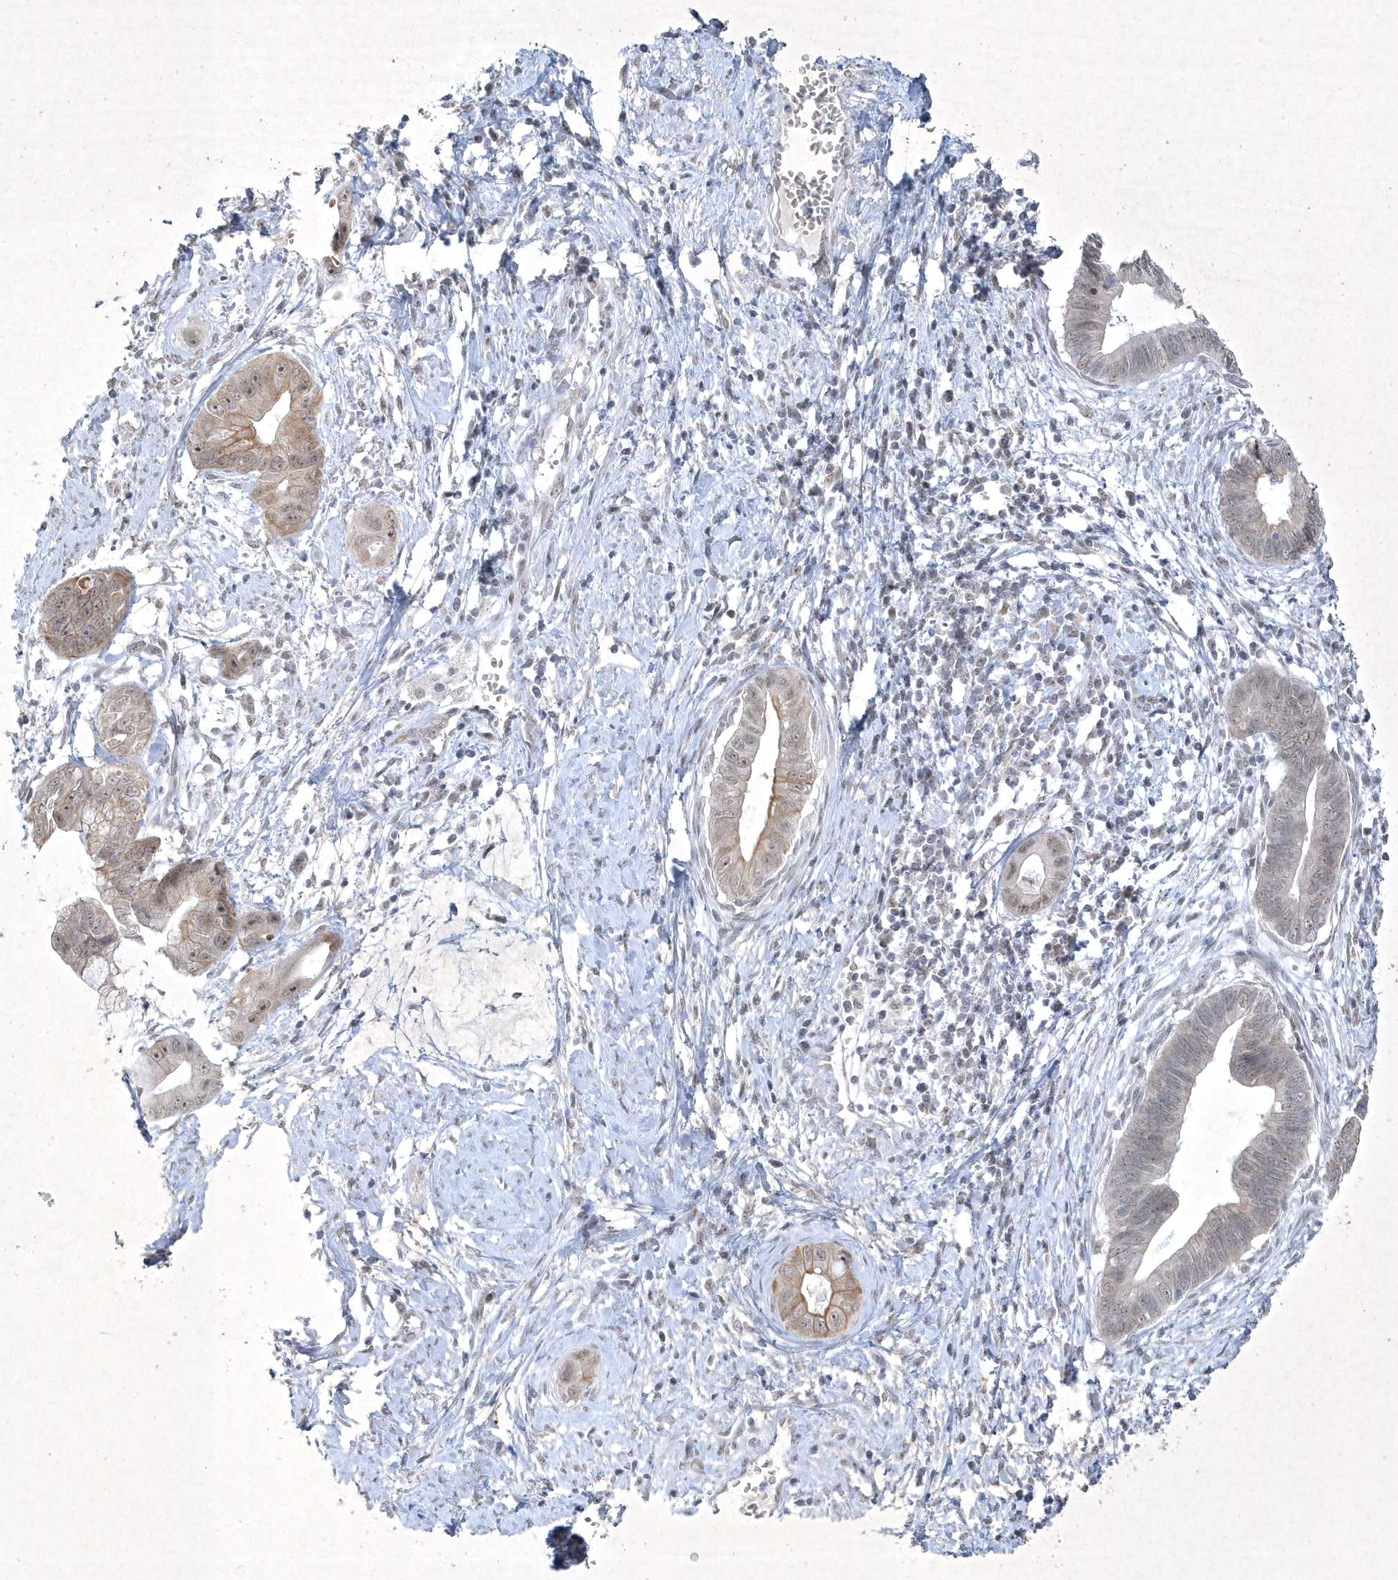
{"staining": {"intensity": "weak", "quantity": "<25%", "location": "cytoplasmic/membranous"}, "tissue": "cervical cancer", "cell_type": "Tumor cells", "image_type": "cancer", "snomed": [{"axis": "morphology", "description": "Adenocarcinoma, NOS"}, {"axis": "topography", "description": "Cervix"}], "caption": "This is a micrograph of immunohistochemistry (IHC) staining of adenocarcinoma (cervical), which shows no positivity in tumor cells.", "gene": "ZBTB9", "patient": {"sex": "female", "age": 44}}